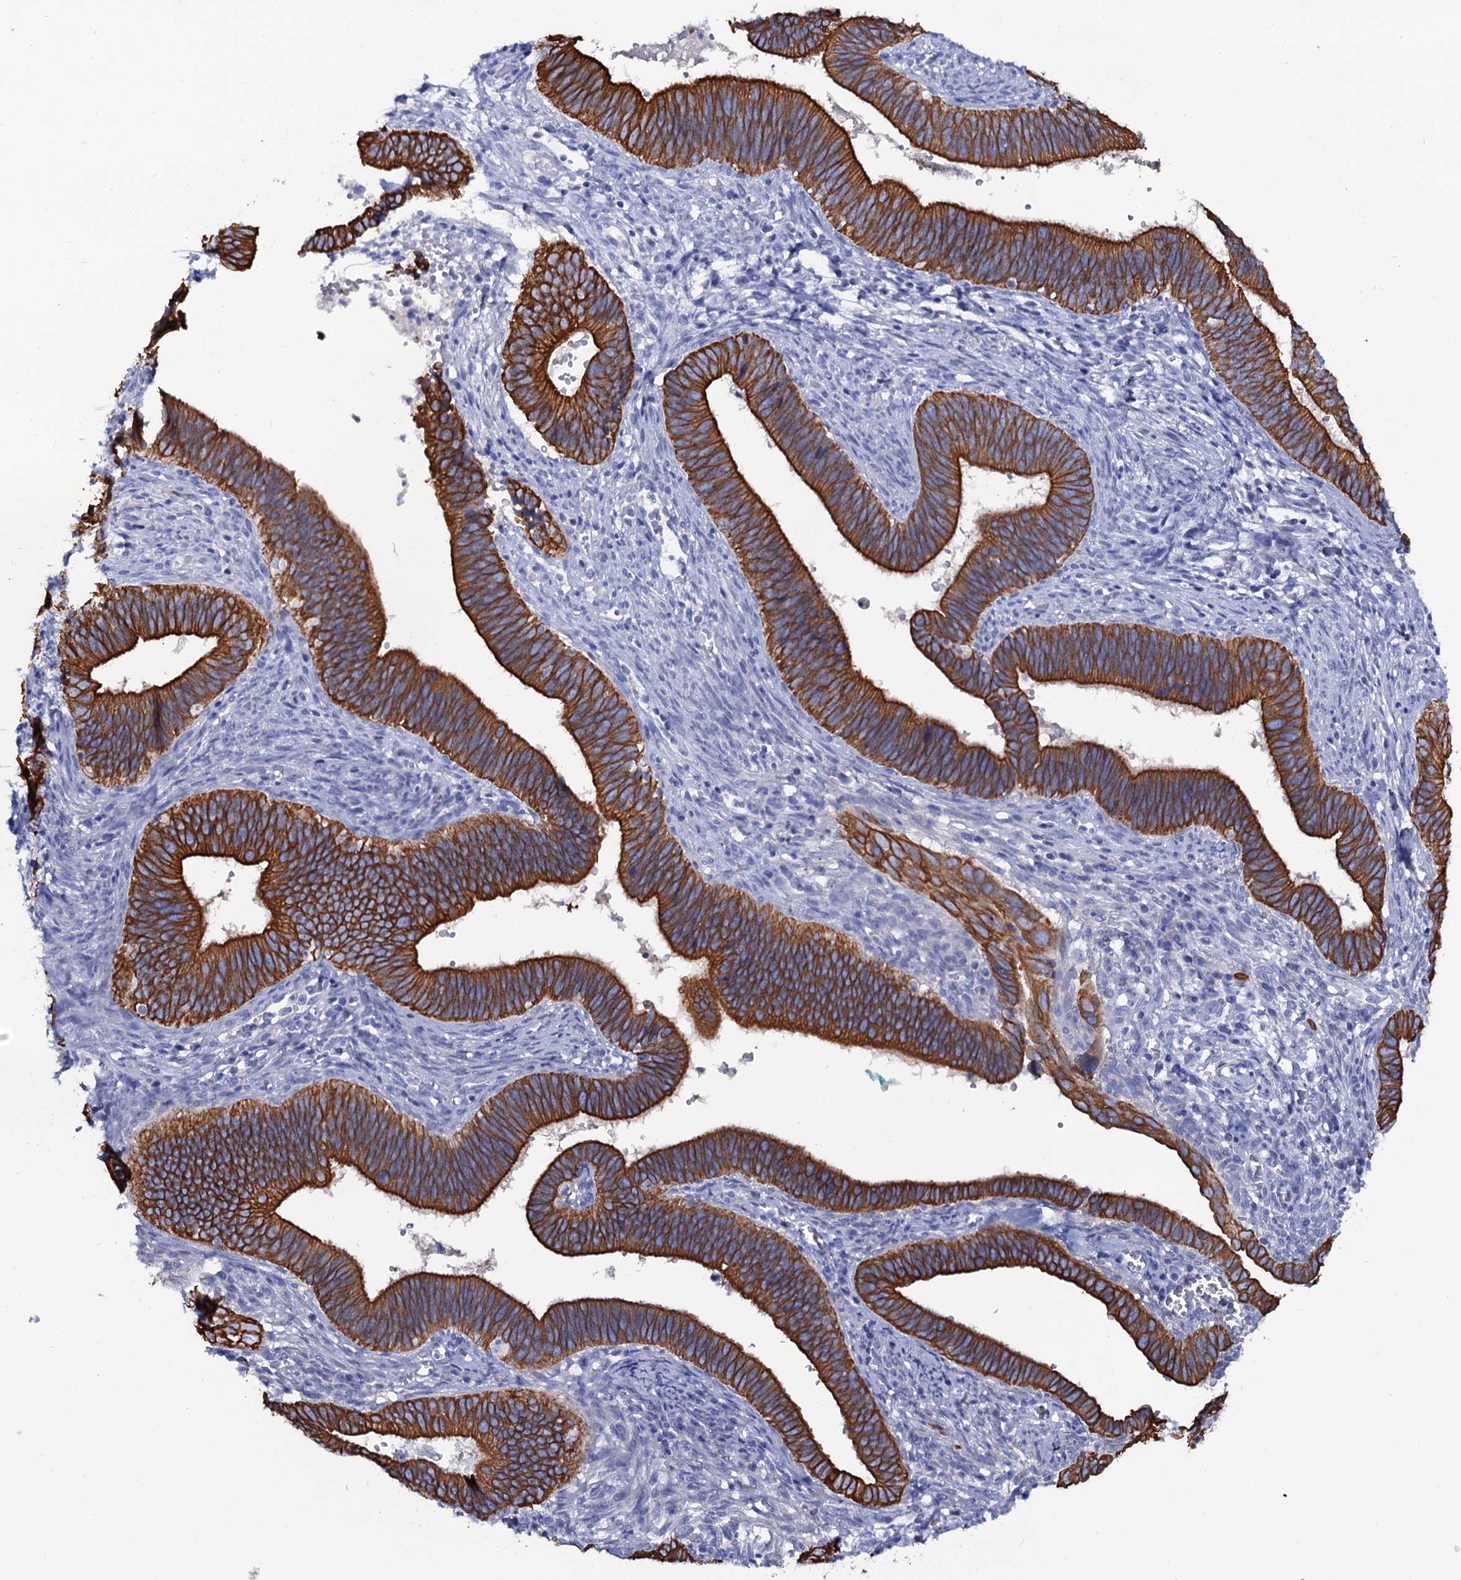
{"staining": {"intensity": "strong", "quantity": ">75%", "location": "cytoplasmic/membranous"}, "tissue": "cervical cancer", "cell_type": "Tumor cells", "image_type": "cancer", "snomed": [{"axis": "morphology", "description": "Adenocarcinoma, NOS"}, {"axis": "topography", "description": "Cervix"}], "caption": "Adenocarcinoma (cervical) tissue shows strong cytoplasmic/membranous staining in about >75% of tumor cells, visualized by immunohistochemistry. The staining was performed using DAB (3,3'-diaminobenzidine), with brown indicating positive protein expression. Nuclei are stained blue with hematoxylin.", "gene": "RAB3IP", "patient": {"sex": "female", "age": 42}}